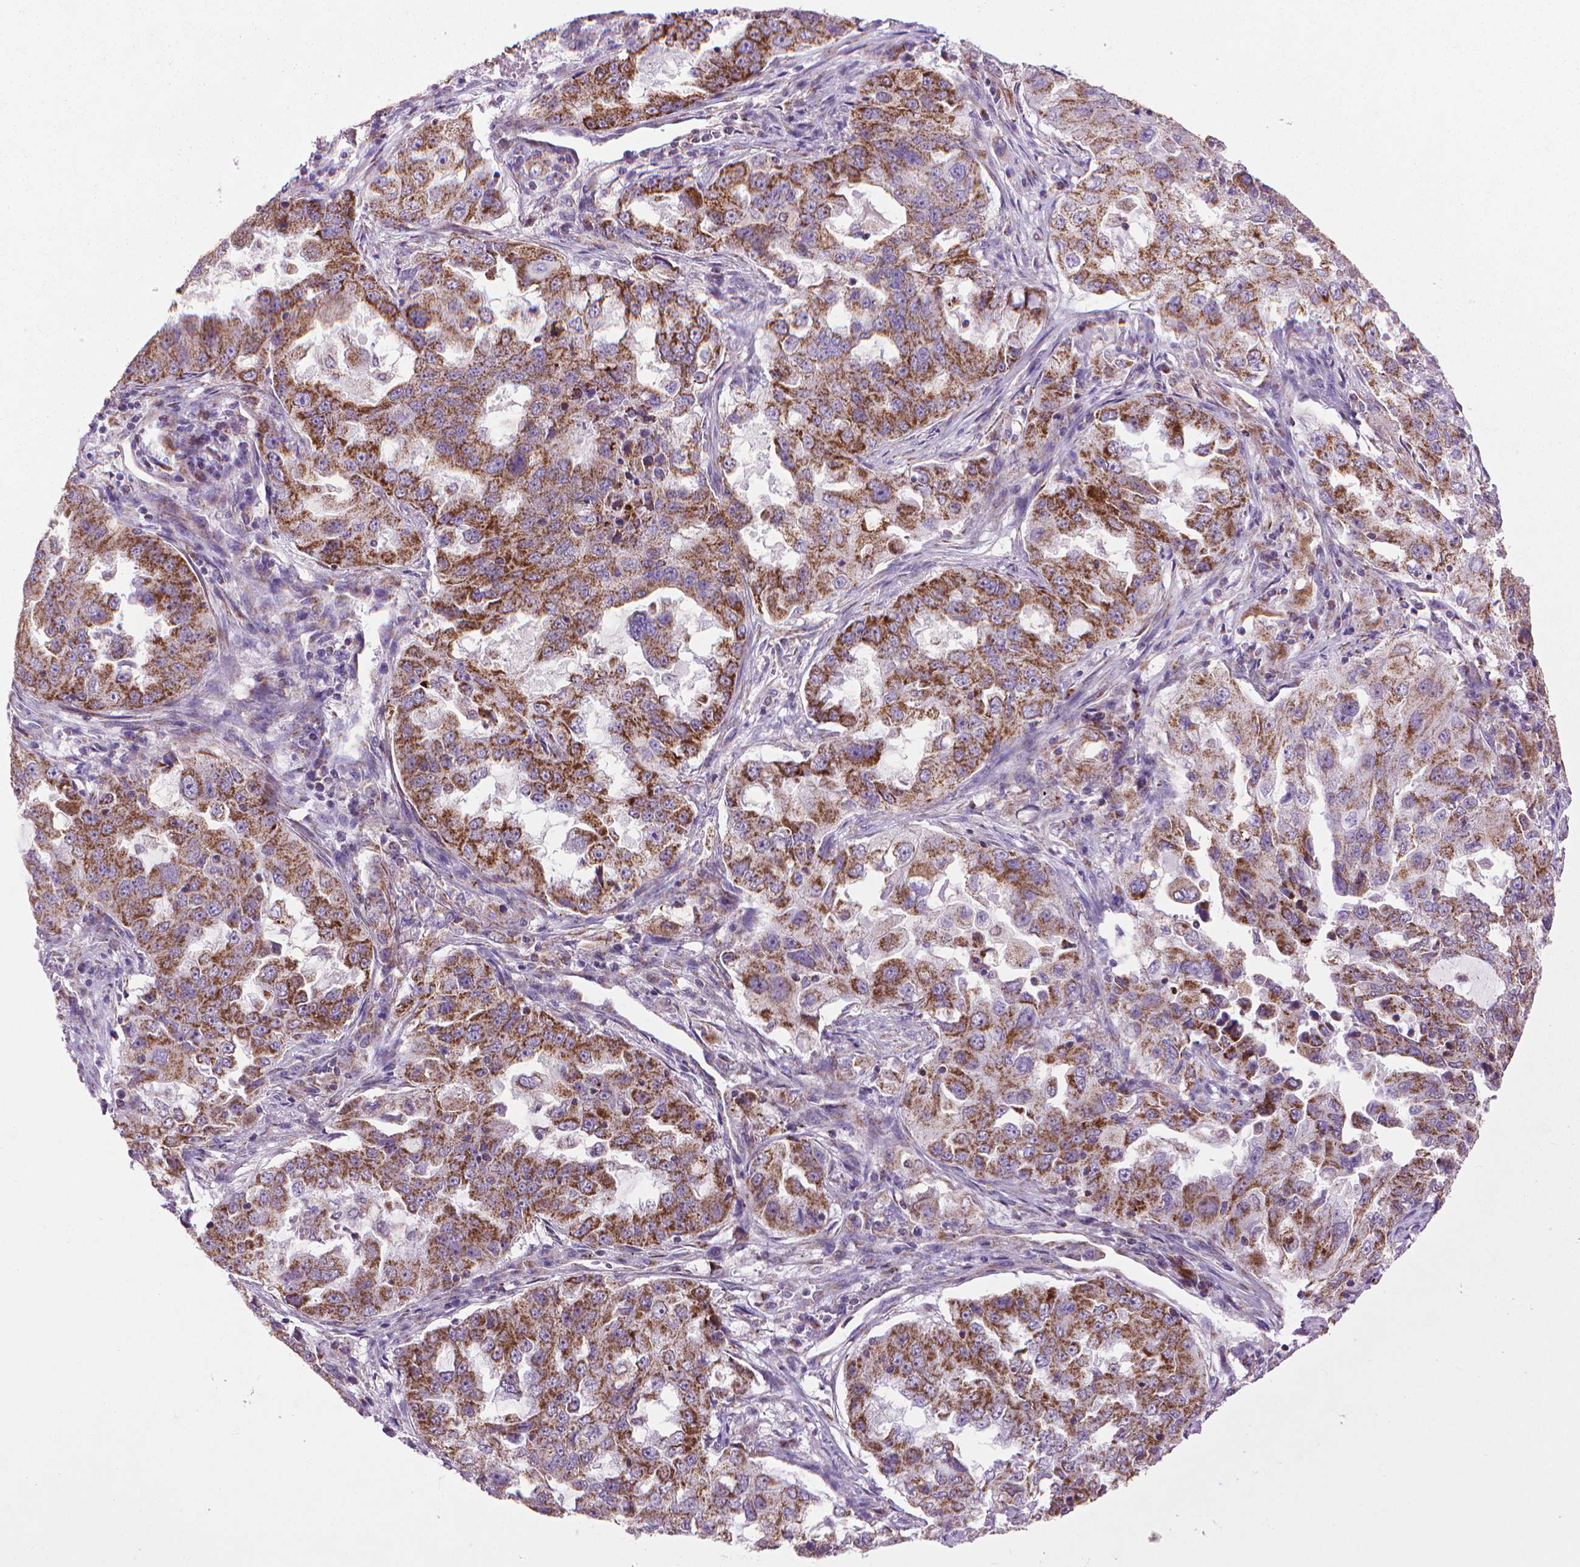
{"staining": {"intensity": "strong", "quantity": ">75%", "location": "cytoplasmic/membranous"}, "tissue": "lung cancer", "cell_type": "Tumor cells", "image_type": "cancer", "snomed": [{"axis": "morphology", "description": "Adenocarcinoma, NOS"}, {"axis": "topography", "description": "Lung"}], "caption": "Lung cancer stained with a protein marker shows strong staining in tumor cells.", "gene": "VDAC1", "patient": {"sex": "female", "age": 61}}